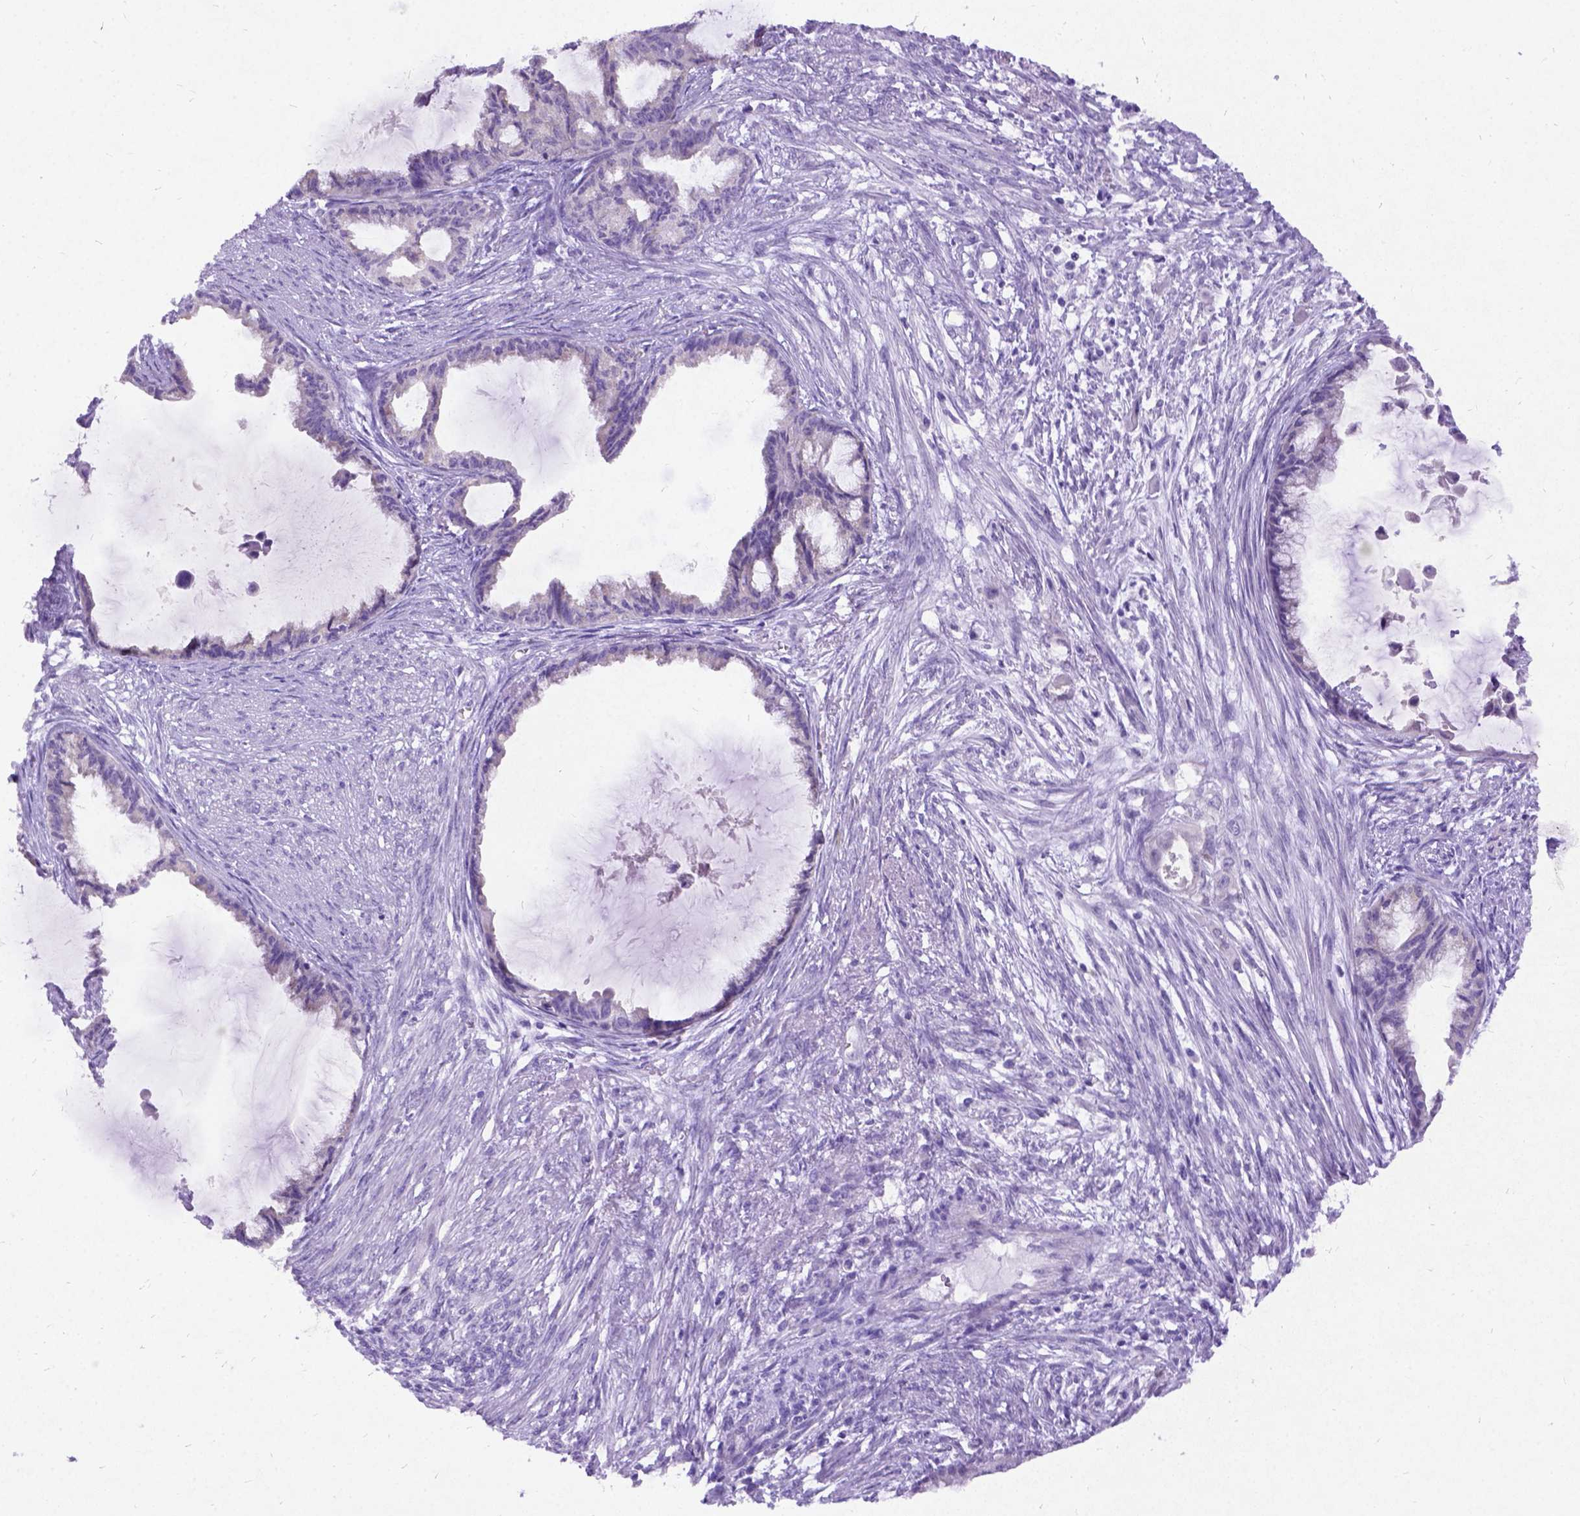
{"staining": {"intensity": "weak", "quantity": ">75%", "location": "cytoplasmic/membranous"}, "tissue": "endometrial cancer", "cell_type": "Tumor cells", "image_type": "cancer", "snomed": [{"axis": "morphology", "description": "Adenocarcinoma, NOS"}, {"axis": "topography", "description": "Endometrium"}], "caption": "Weak cytoplasmic/membranous protein positivity is present in about >75% of tumor cells in endometrial cancer.", "gene": "NEUROD4", "patient": {"sex": "female", "age": 86}}